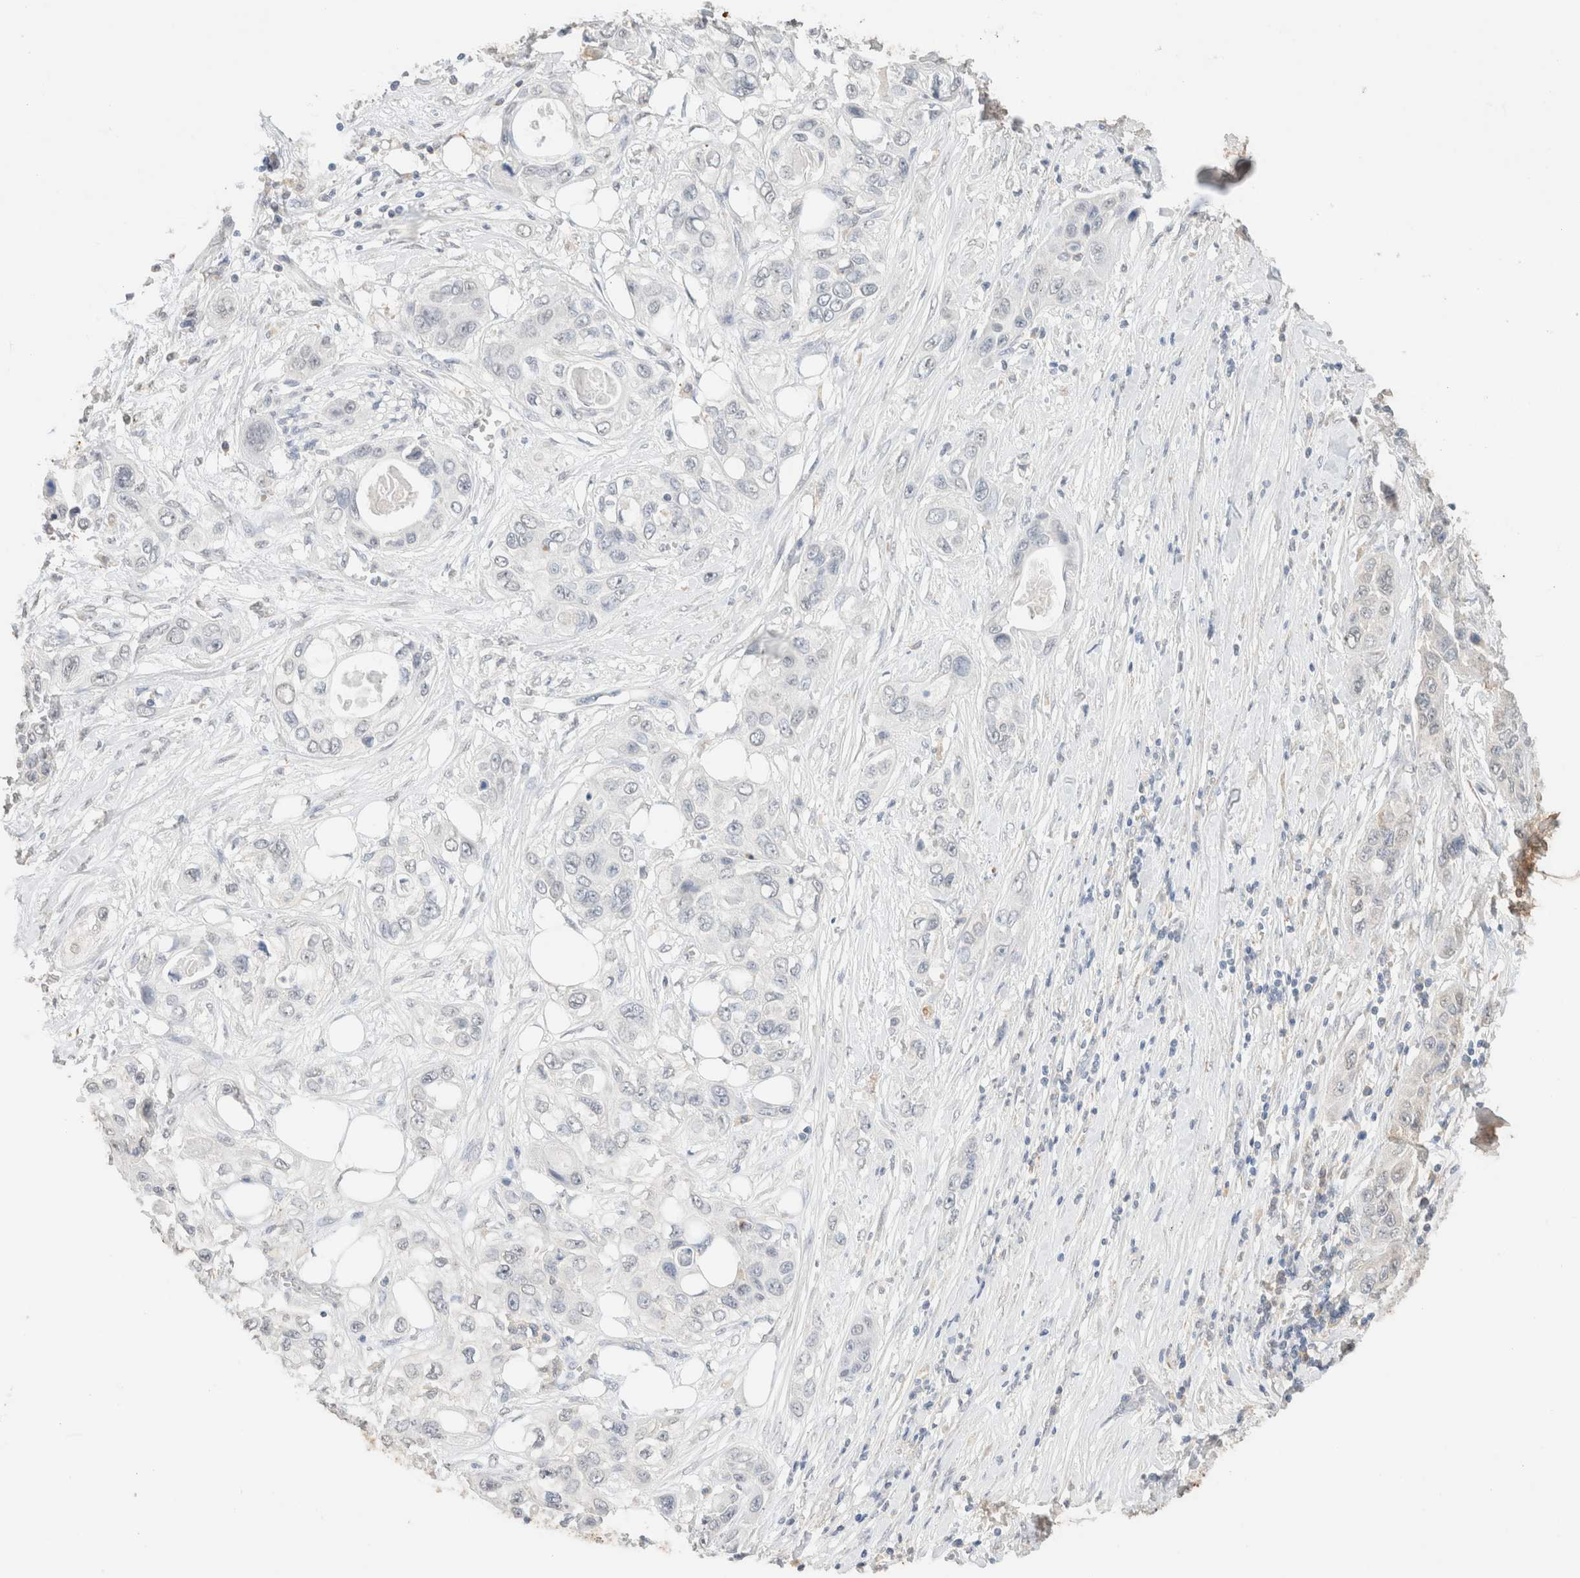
{"staining": {"intensity": "negative", "quantity": "none", "location": "none"}, "tissue": "pancreatic cancer", "cell_type": "Tumor cells", "image_type": "cancer", "snomed": [{"axis": "morphology", "description": "Adenocarcinoma, NOS"}, {"axis": "topography", "description": "Pancreas"}], "caption": "Photomicrograph shows no significant protein positivity in tumor cells of adenocarcinoma (pancreatic).", "gene": "CPA1", "patient": {"sex": "female", "age": 70}}